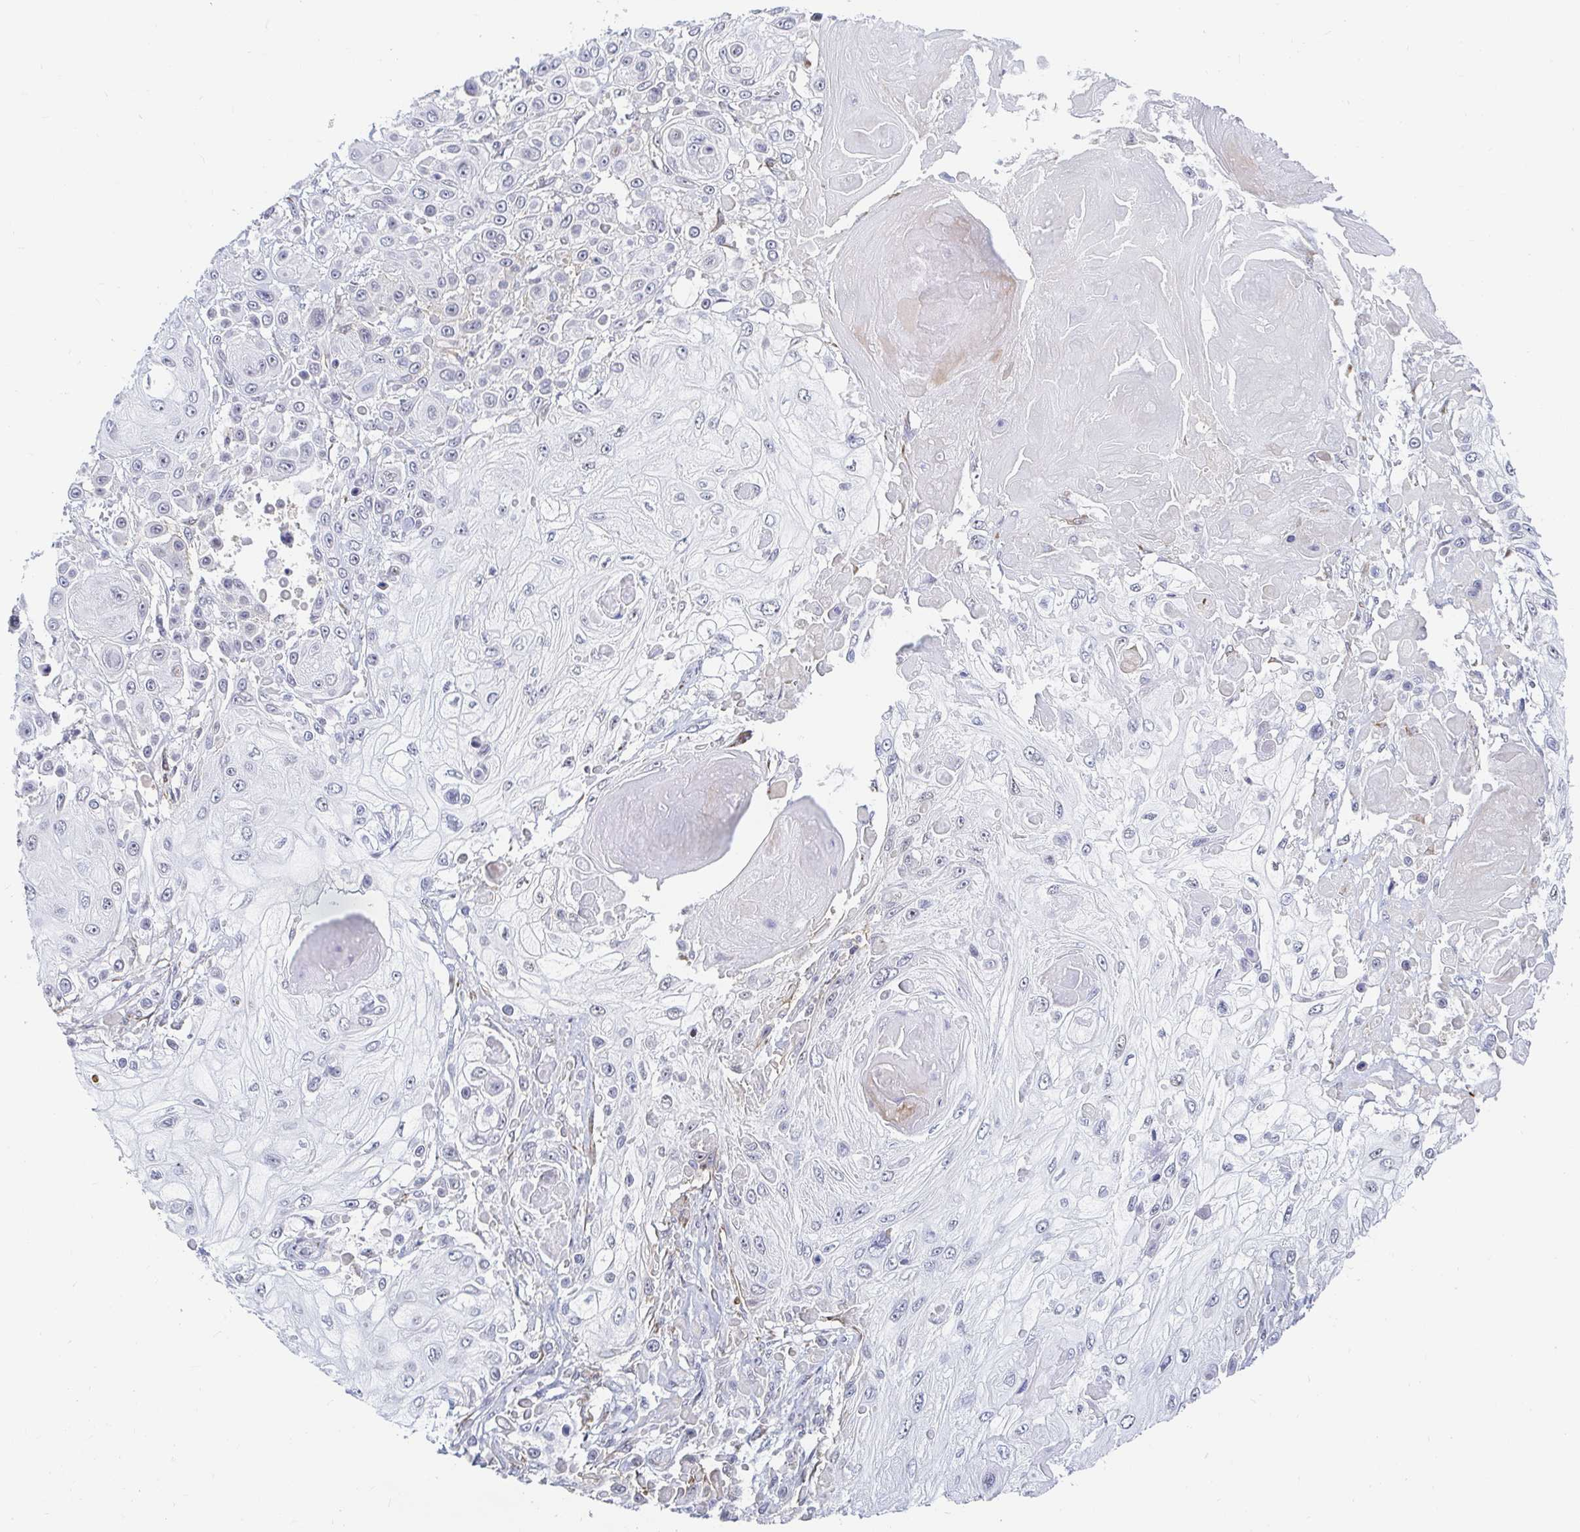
{"staining": {"intensity": "negative", "quantity": "none", "location": "none"}, "tissue": "skin cancer", "cell_type": "Tumor cells", "image_type": "cancer", "snomed": [{"axis": "morphology", "description": "Squamous cell carcinoma, NOS"}, {"axis": "topography", "description": "Skin"}], "caption": "Immunohistochemical staining of skin cancer (squamous cell carcinoma) reveals no significant staining in tumor cells. The staining was performed using DAB to visualize the protein expression in brown, while the nuclei were stained in blue with hematoxylin (Magnification: 20x).", "gene": "COL28A1", "patient": {"sex": "male", "age": 67}}